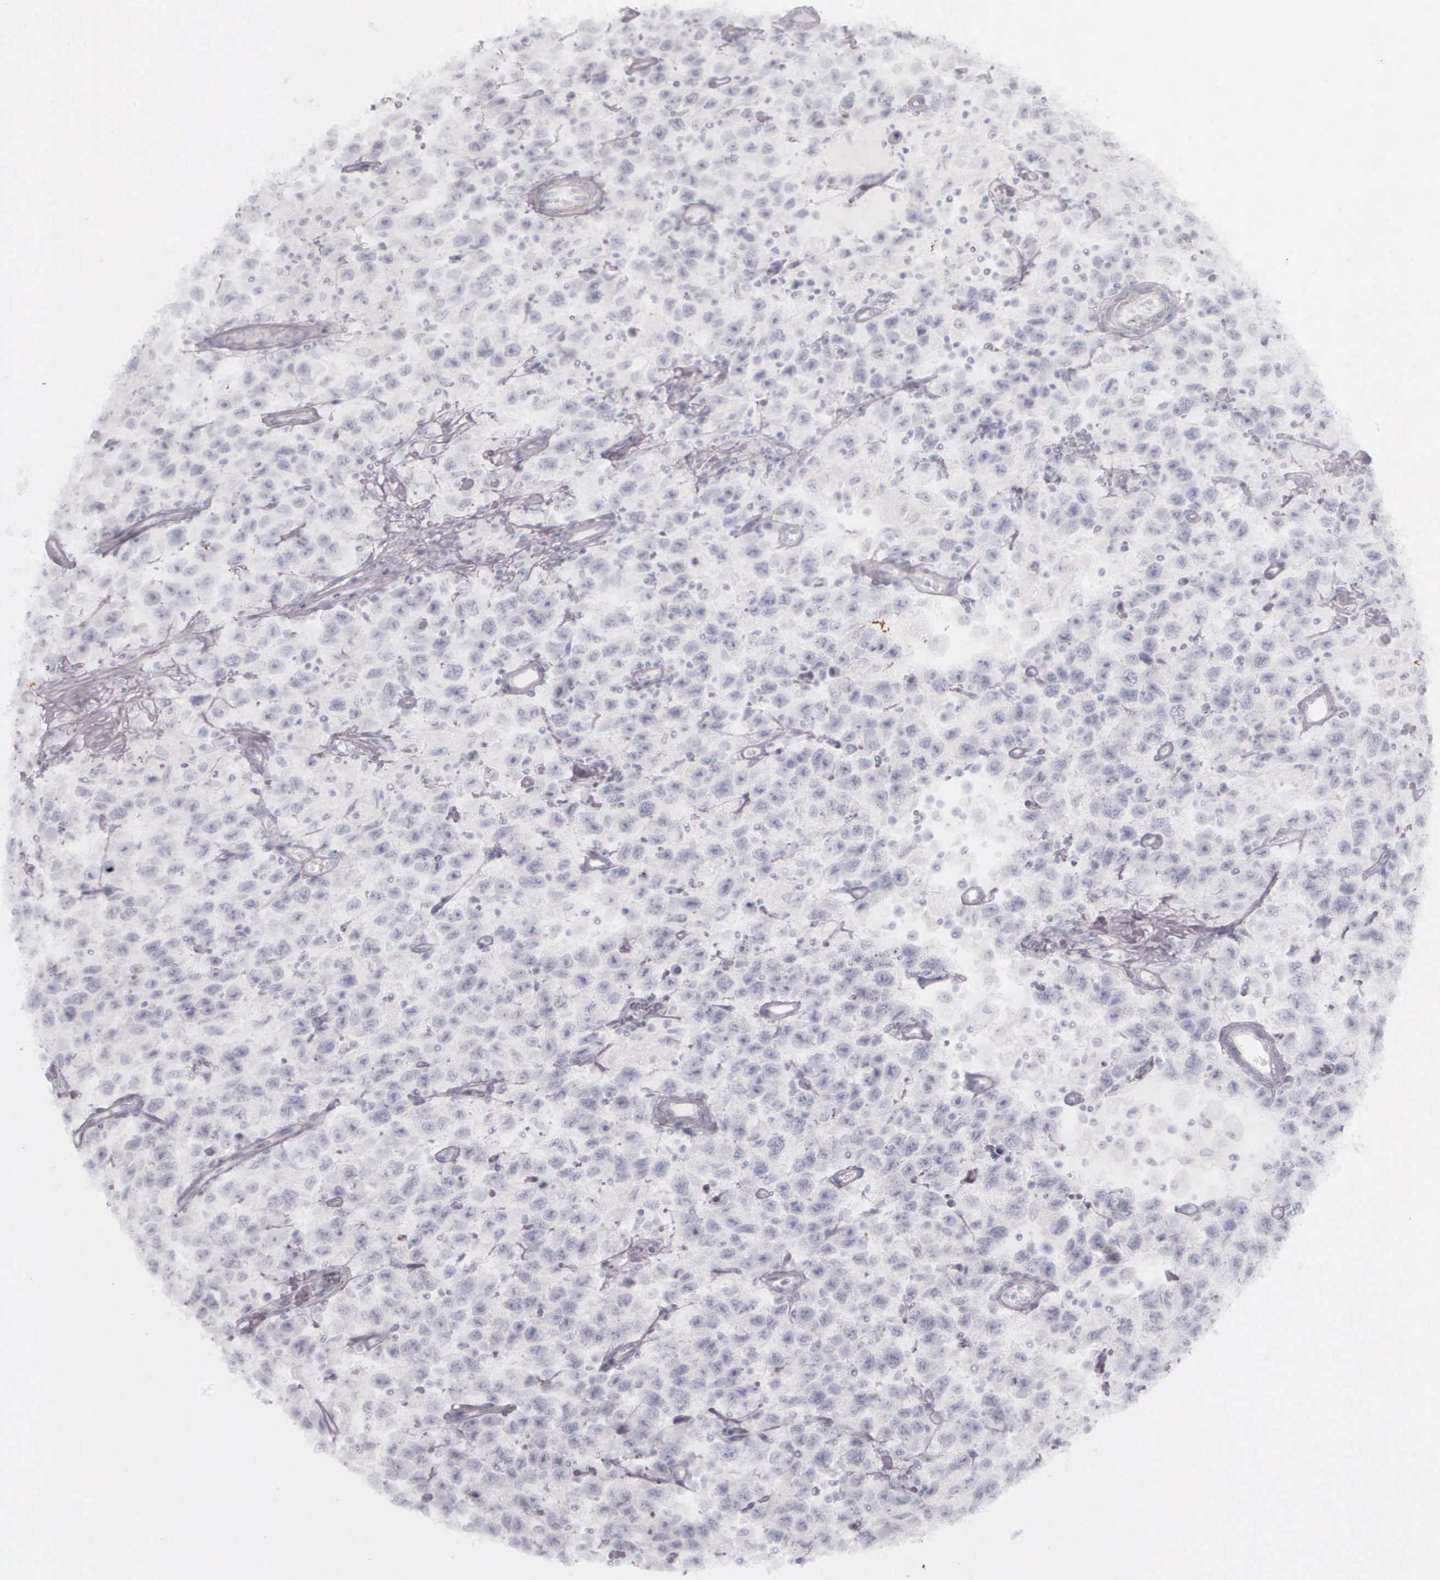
{"staining": {"intensity": "negative", "quantity": "none", "location": "none"}, "tissue": "testis cancer", "cell_type": "Tumor cells", "image_type": "cancer", "snomed": [{"axis": "morphology", "description": "Seminoma, NOS"}, {"axis": "topography", "description": "Testis"}], "caption": "Immunohistochemical staining of human testis cancer (seminoma) exhibits no significant staining in tumor cells.", "gene": "KRT14", "patient": {"sex": "male", "age": 41}}